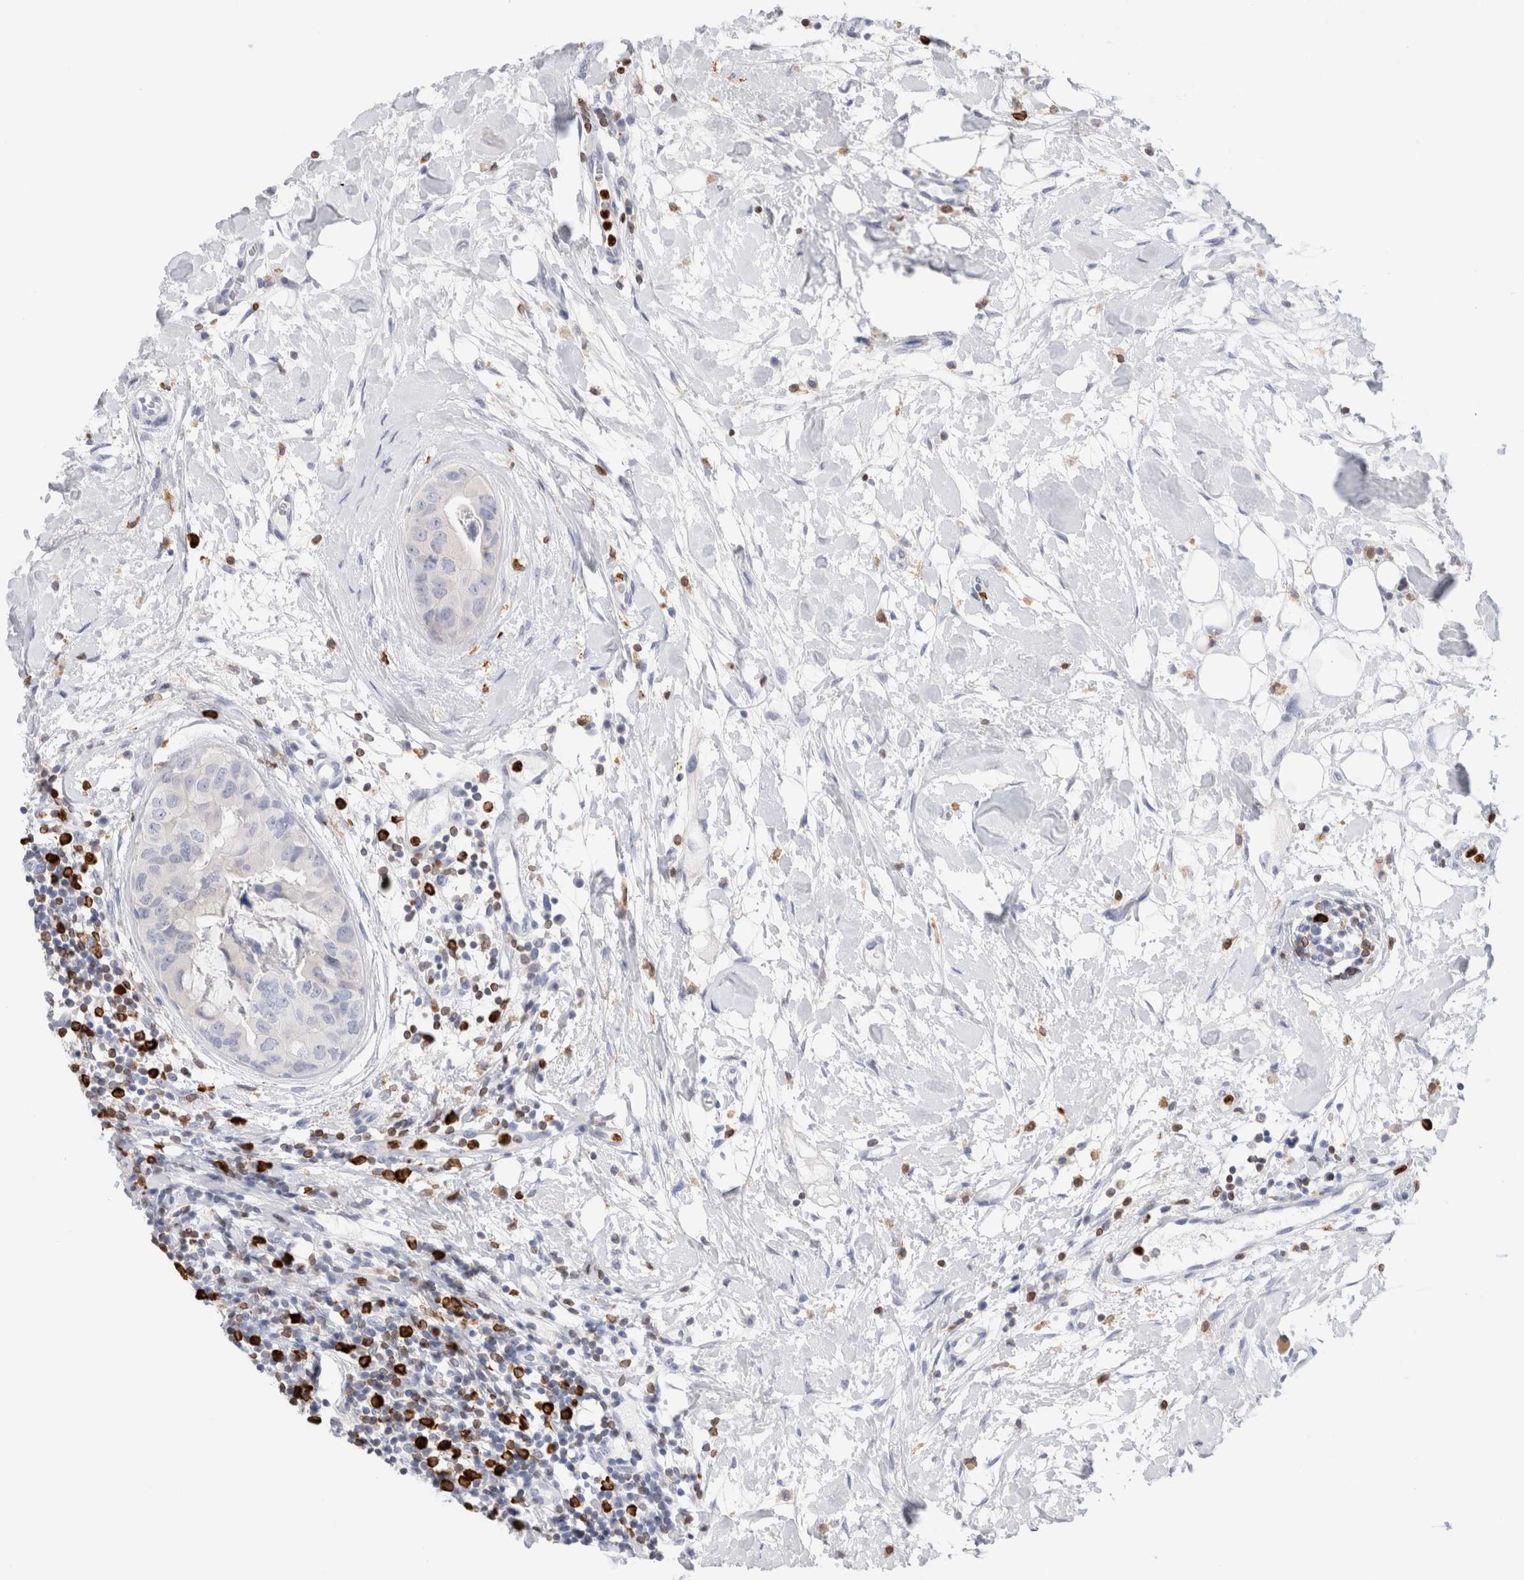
{"staining": {"intensity": "negative", "quantity": "none", "location": "none"}, "tissue": "breast cancer", "cell_type": "Tumor cells", "image_type": "cancer", "snomed": [{"axis": "morphology", "description": "Duct carcinoma"}, {"axis": "topography", "description": "Breast"}], "caption": "There is no significant staining in tumor cells of breast intraductal carcinoma. (DAB IHC, high magnification).", "gene": "ALOX5AP", "patient": {"sex": "female", "age": 40}}